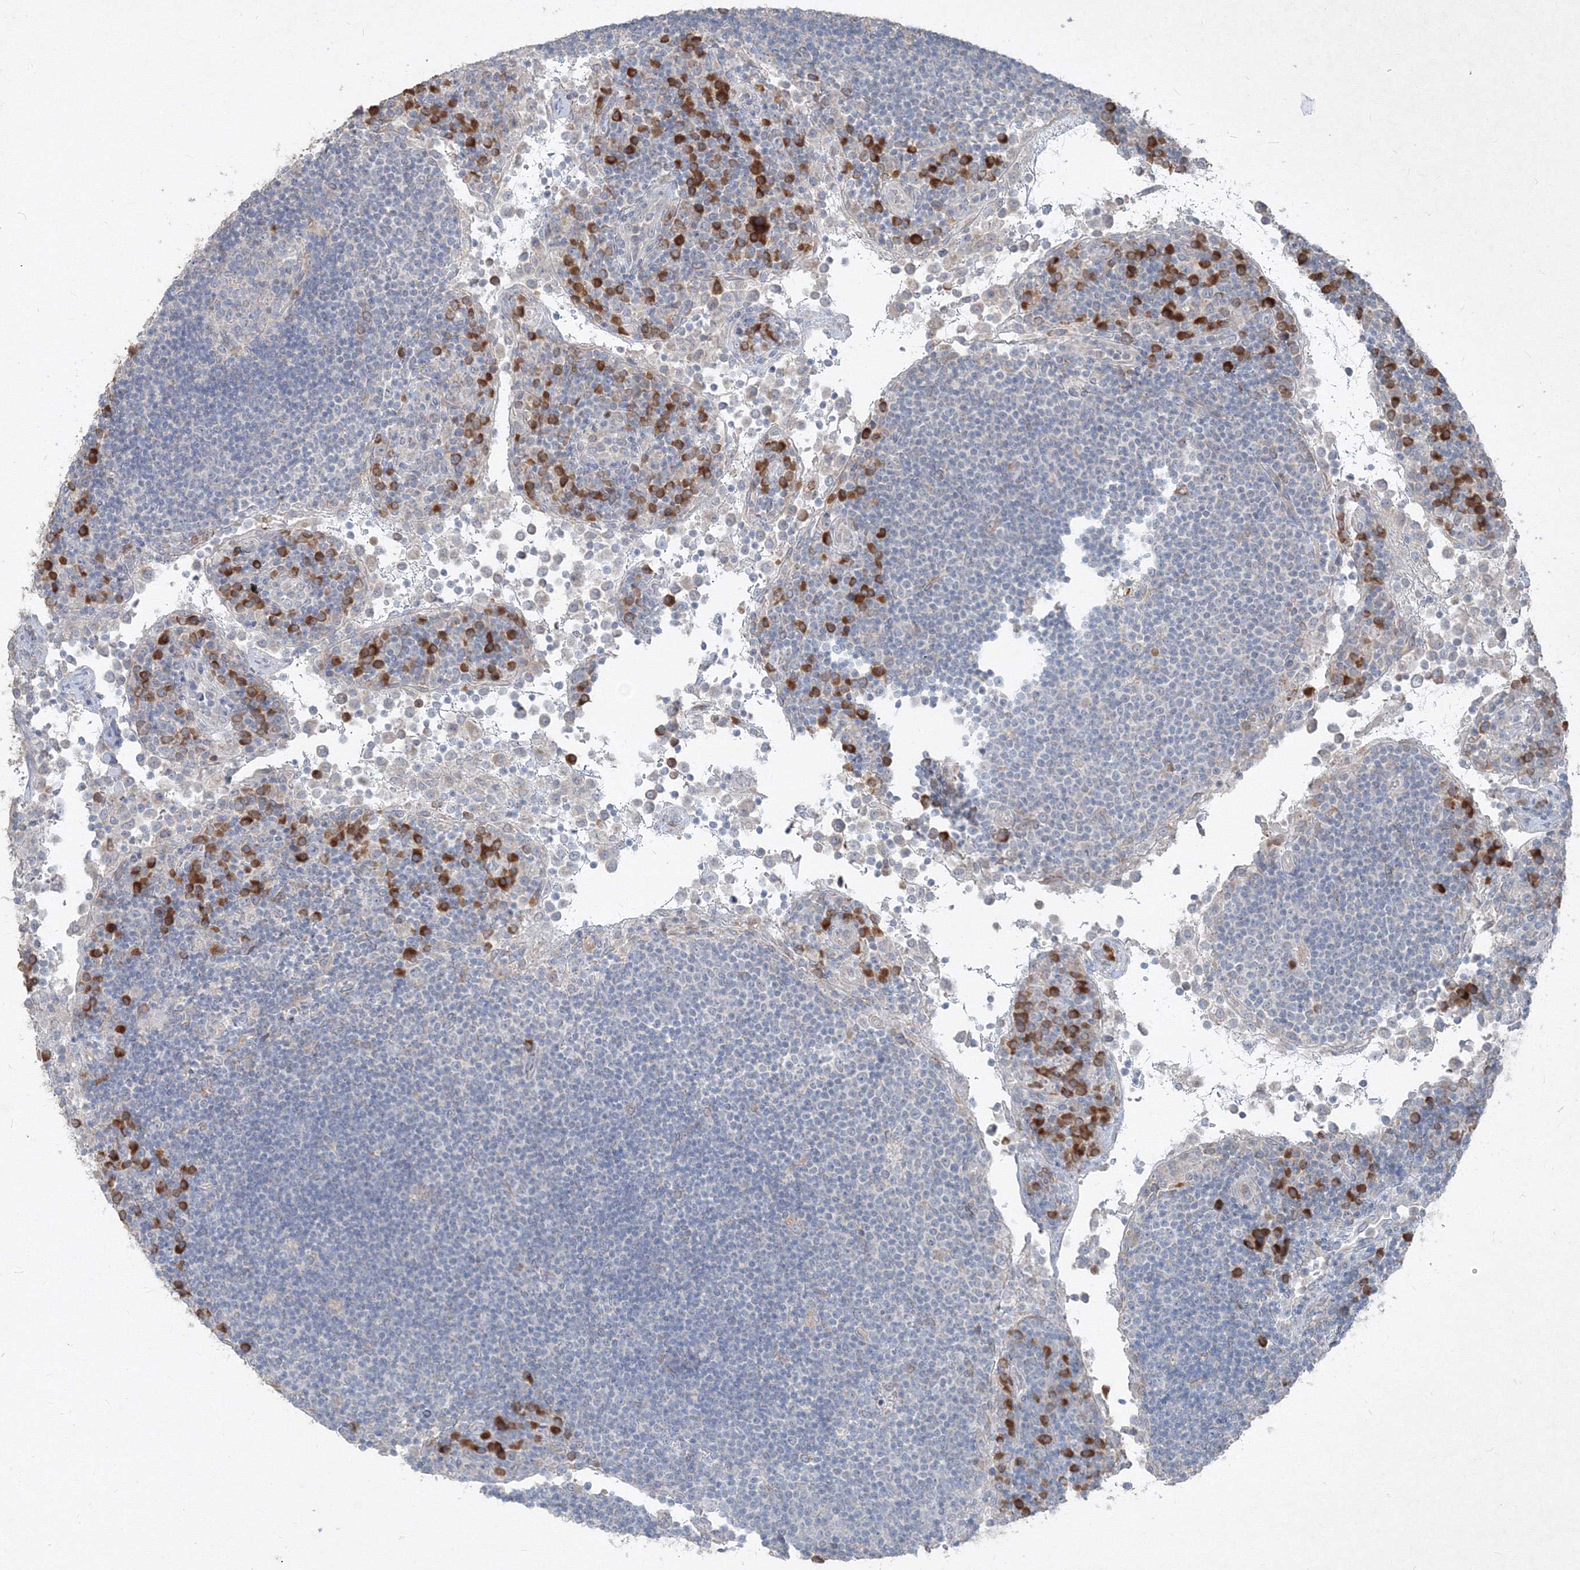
{"staining": {"intensity": "negative", "quantity": "none", "location": "none"}, "tissue": "lymph node", "cell_type": "Germinal center cells", "image_type": "normal", "snomed": [{"axis": "morphology", "description": "Normal tissue, NOS"}, {"axis": "topography", "description": "Lymph node"}], "caption": "The immunohistochemistry image has no significant staining in germinal center cells of lymph node. Brightfield microscopy of IHC stained with DAB (3,3'-diaminobenzidine) (brown) and hematoxylin (blue), captured at high magnification.", "gene": "IFNAR1", "patient": {"sex": "female", "age": 53}}